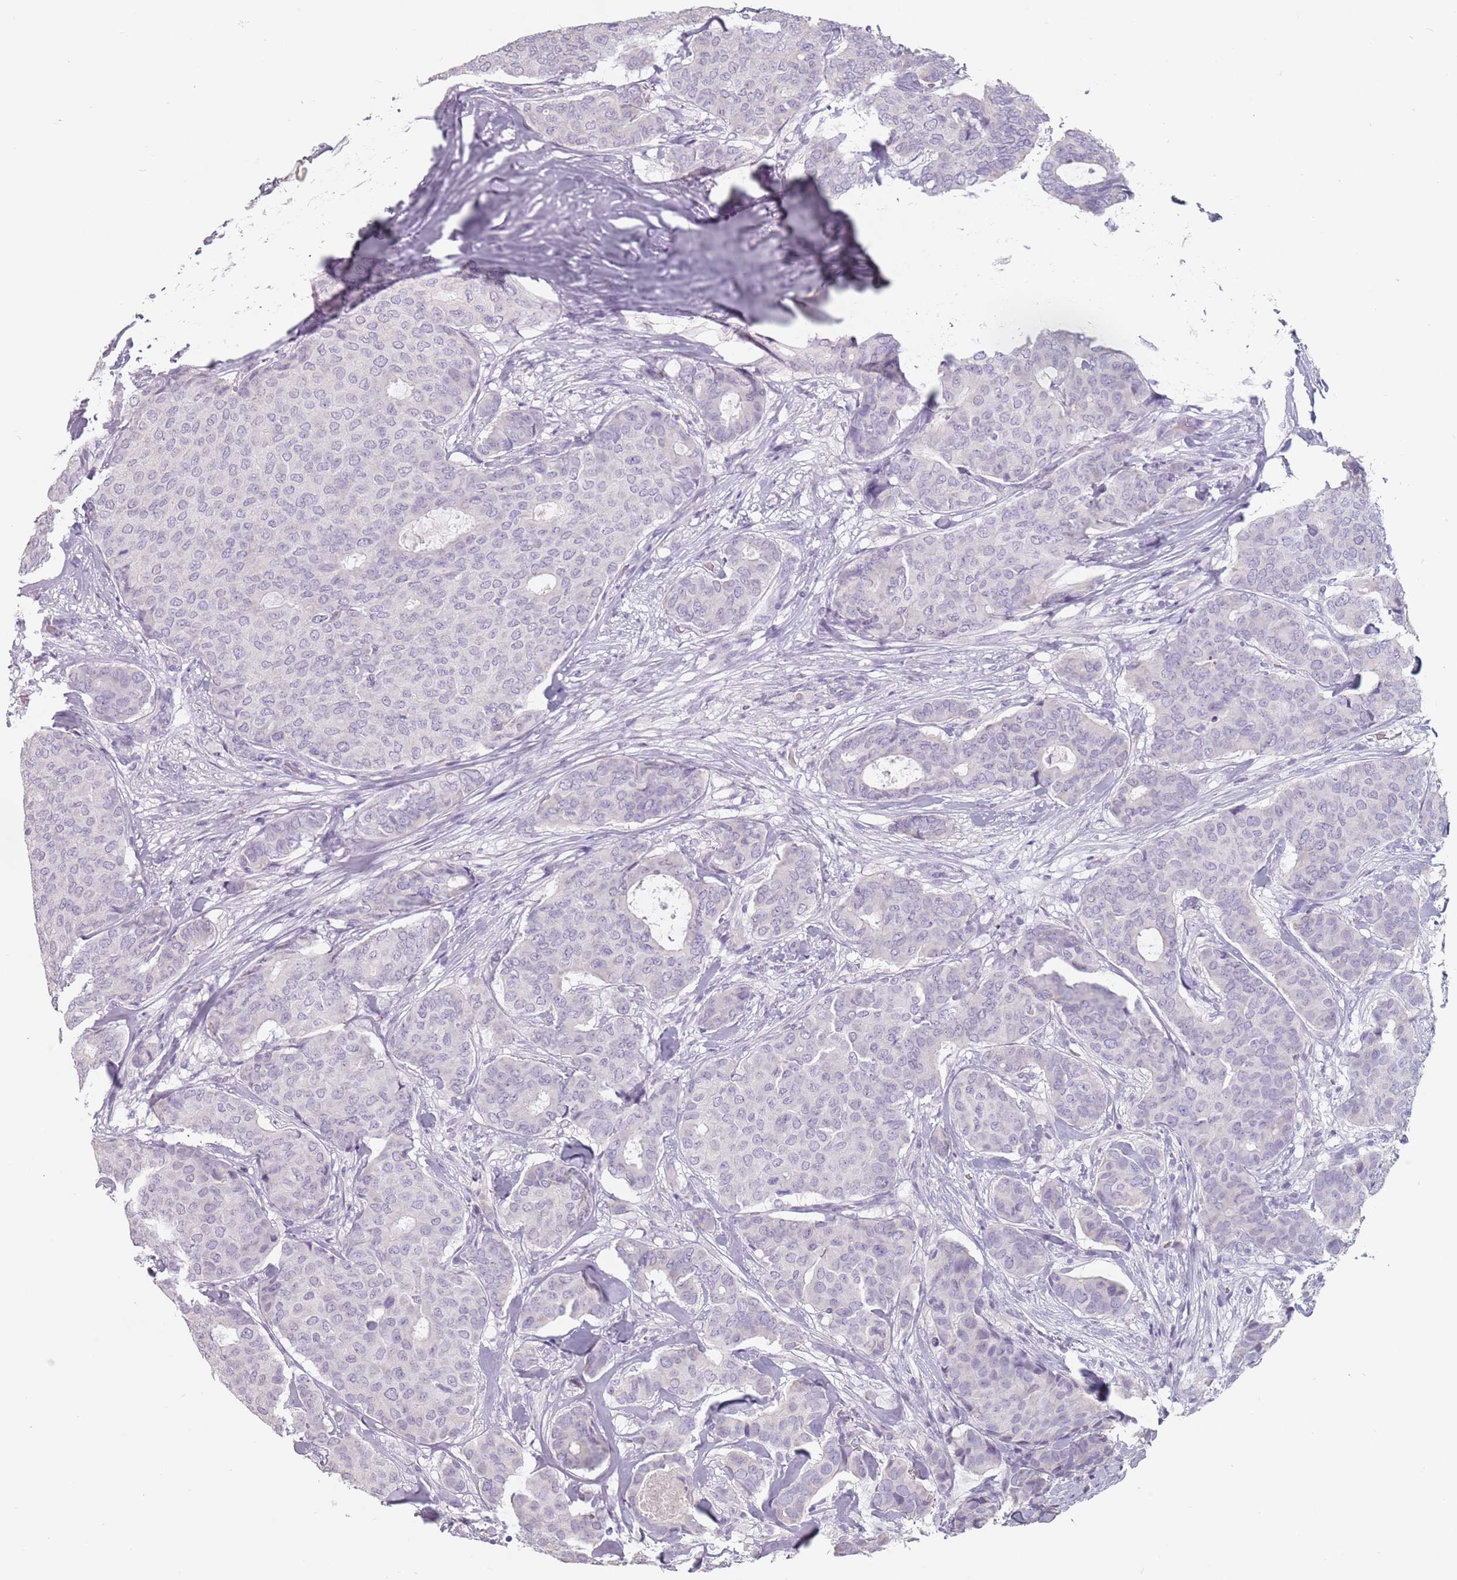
{"staining": {"intensity": "negative", "quantity": "none", "location": "none"}, "tissue": "breast cancer", "cell_type": "Tumor cells", "image_type": "cancer", "snomed": [{"axis": "morphology", "description": "Duct carcinoma"}, {"axis": "topography", "description": "Breast"}], "caption": "DAB immunohistochemical staining of breast cancer demonstrates no significant expression in tumor cells.", "gene": "CEP19", "patient": {"sex": "female", "age": 75}}